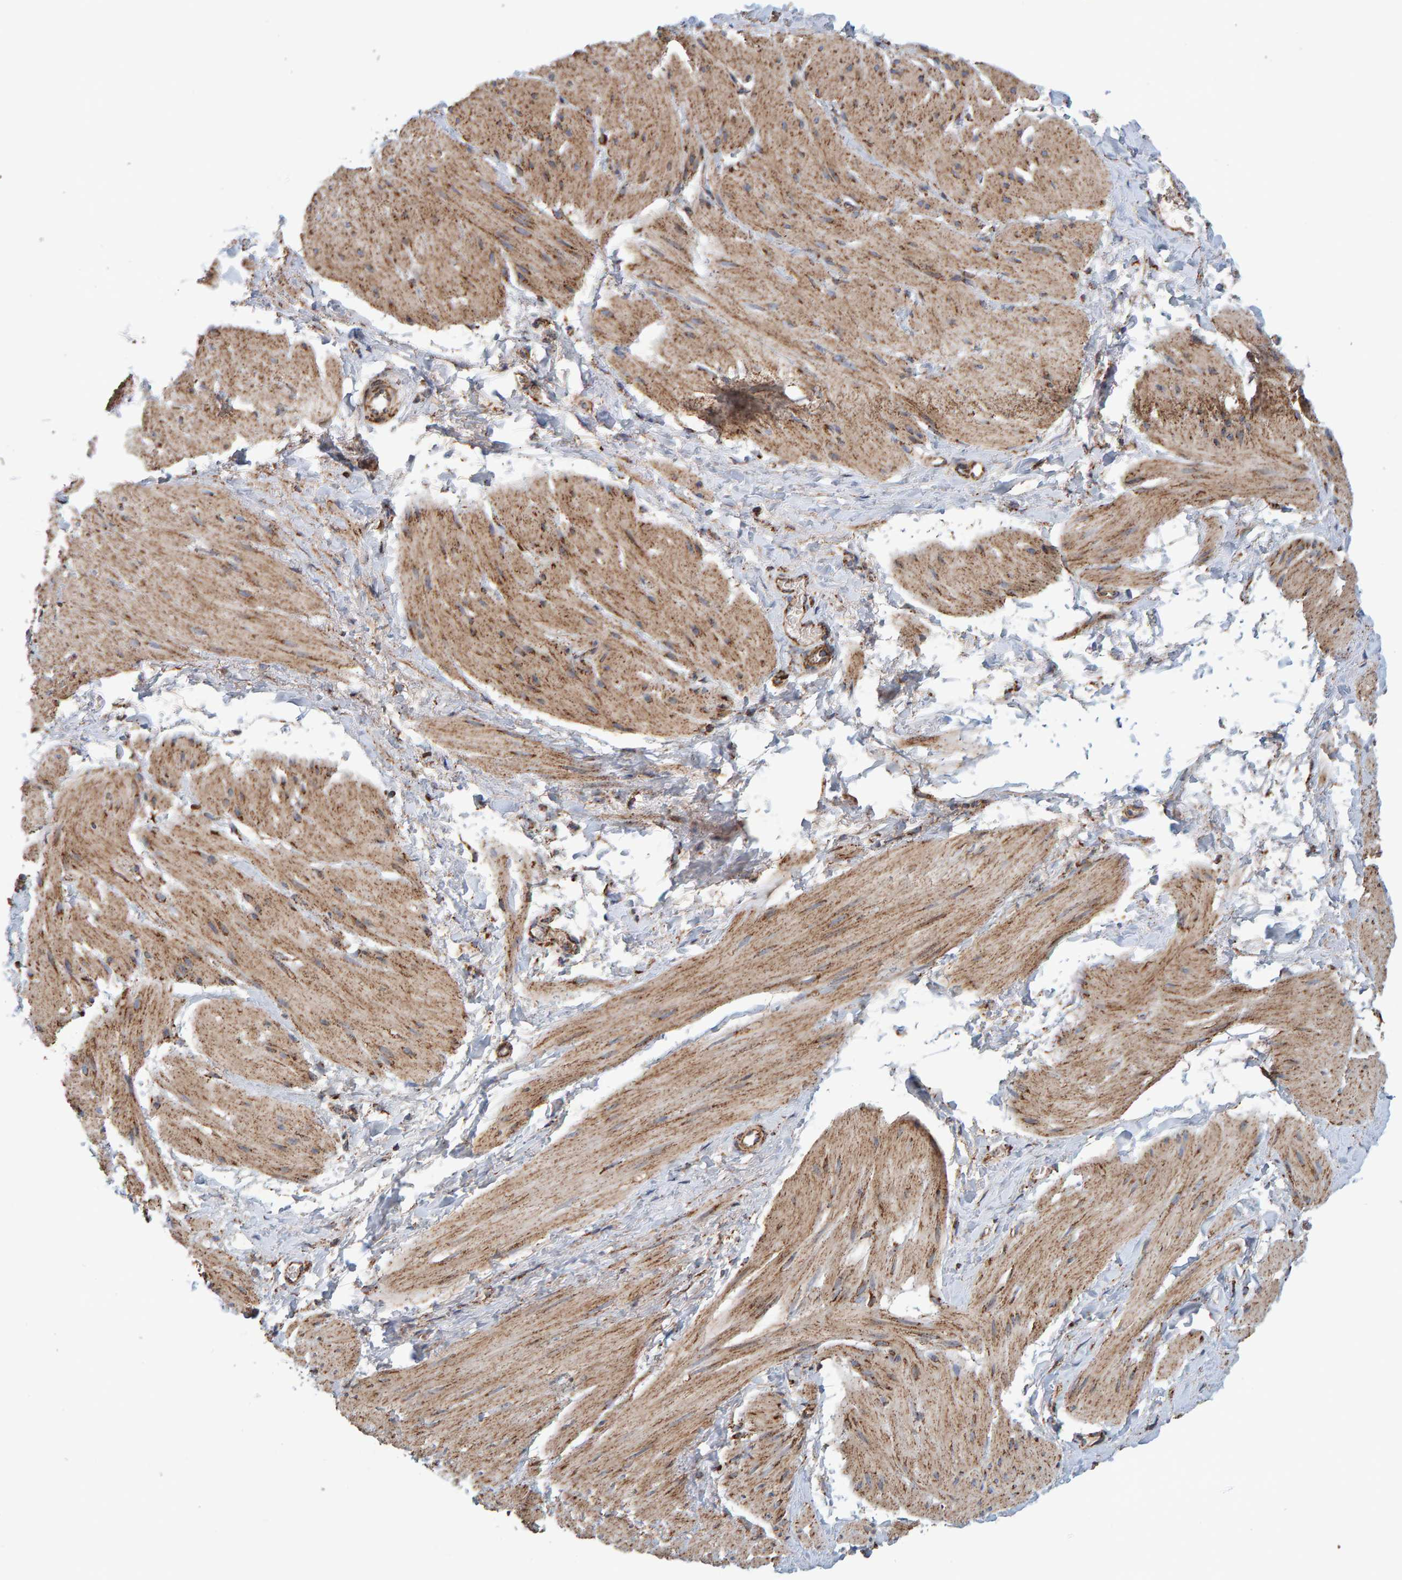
{"staining": {"intensity": "moderate", "quantity": "25%-75%", "location": "cytoplasmic/membranous"}, "tissue": "smooth muscle", "cell_type": "Smooth muscle cells", "image_type": "normal", "snomed": [{"axis": "morphology", "description": "Normal tissue, NOS"}, {"axis": "topography", "description": "Smooth muscle"}], "caption": "About 25%-75% of smooth muscle cells in benign human smooth muscle demonstrate moderate cytoplasmic/membranous protein positivity as visualized by brown immunohistochemical staining.", "gene": "MRPL45", "patient": {"sex": "male", "age": 16}}